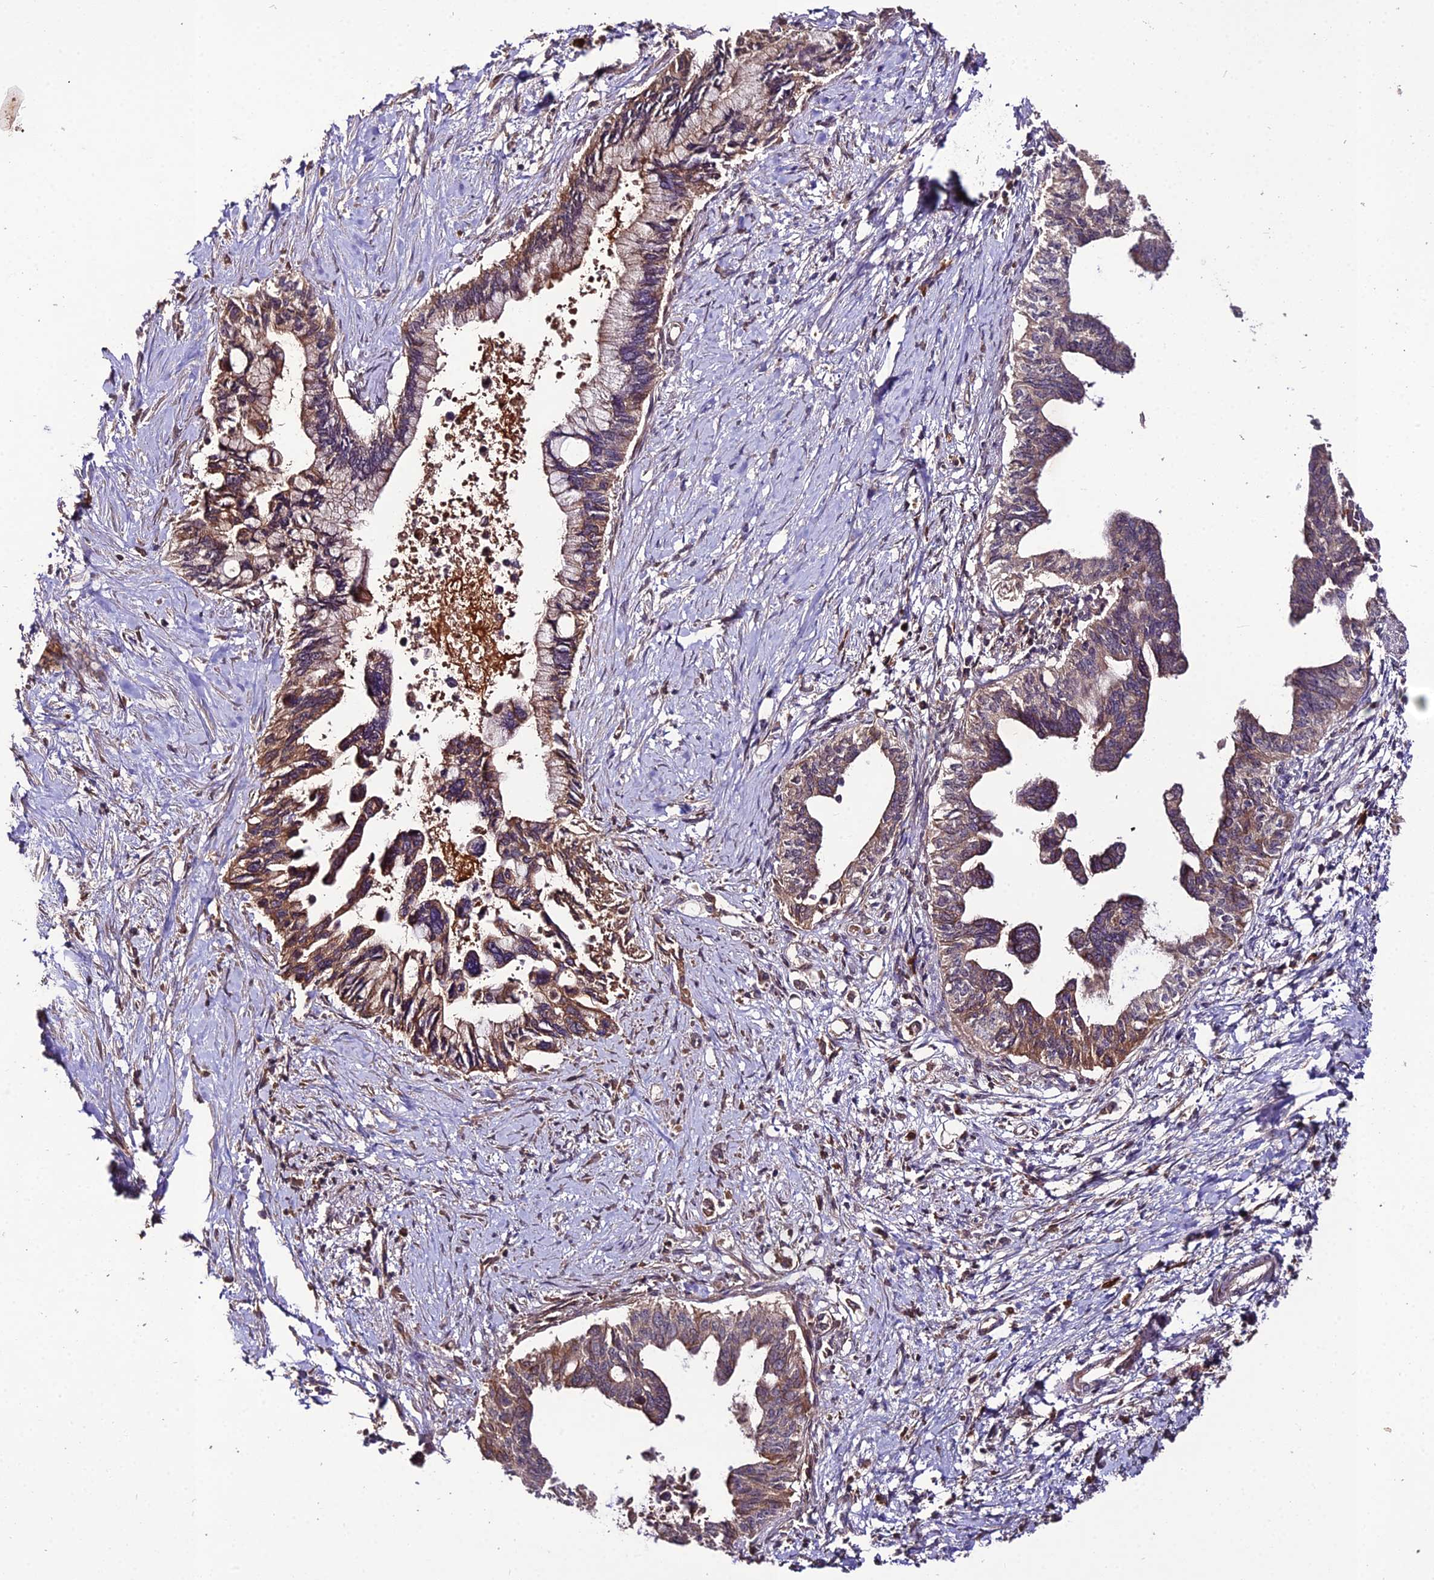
{"staining": {"intensity": "moderate", "quantity": "25%-75%", "location": "cytoplasmic/membranous"}, "tissue": "pancreatic cancer", "cell_type": "Tumor cells", "image_type": "cancer", "snomed": [{"axis": "morphology", "description": "Adenocarcinoma, NOS"}, {"axis": "topography", "description": "Pancreas"}], "caption": "Immunohistochemistry photomicrograph of pancreatic cancer (adenocarcinoma) stained for a protein (brown), which displays medium levels of moderate cytoplasmic/membranous positivity in approximately 25%-75% of tumor cells.", "gene": "KCTD16", "patient": {"sex": "female", "age": 83}}